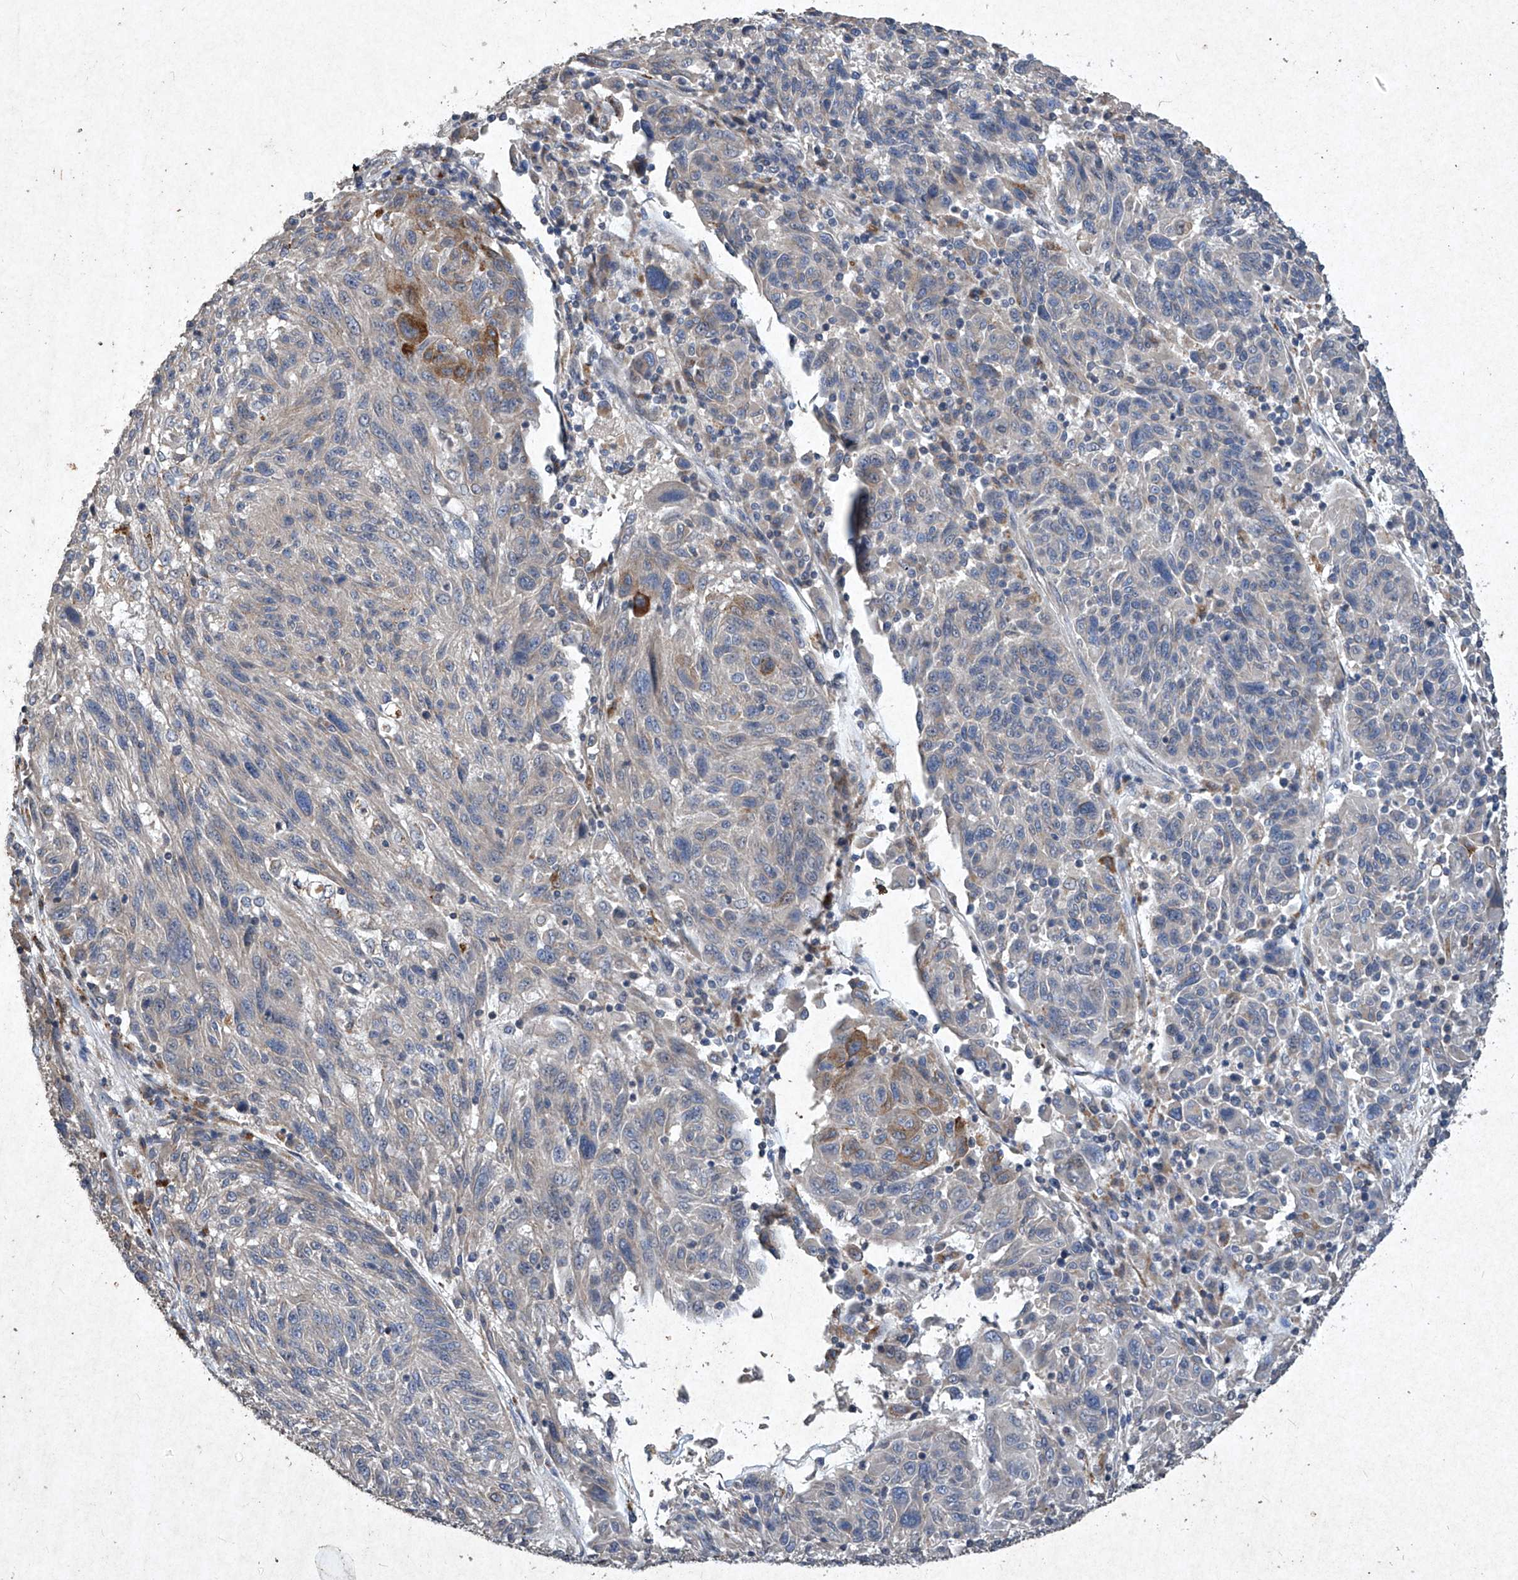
{"staining": {"intensity": "moderate", "quantity": "<25%", "location": "cytoplasmic/membranous"}, "tissue": "melanoma", "cell_type": "Tumor cells", "image_type": "cancer", "snomed": [{"axis": "morphology", "description": "Malignant melanoma, NOS"}, {"axis": "topography", "description": "Skin"}], "caption": "Human melanoma stained with a protein marker demonstrates moderate staining in tumor cells.", "gene": "MED16", "patient": {"sex": "male", "age": 53}}